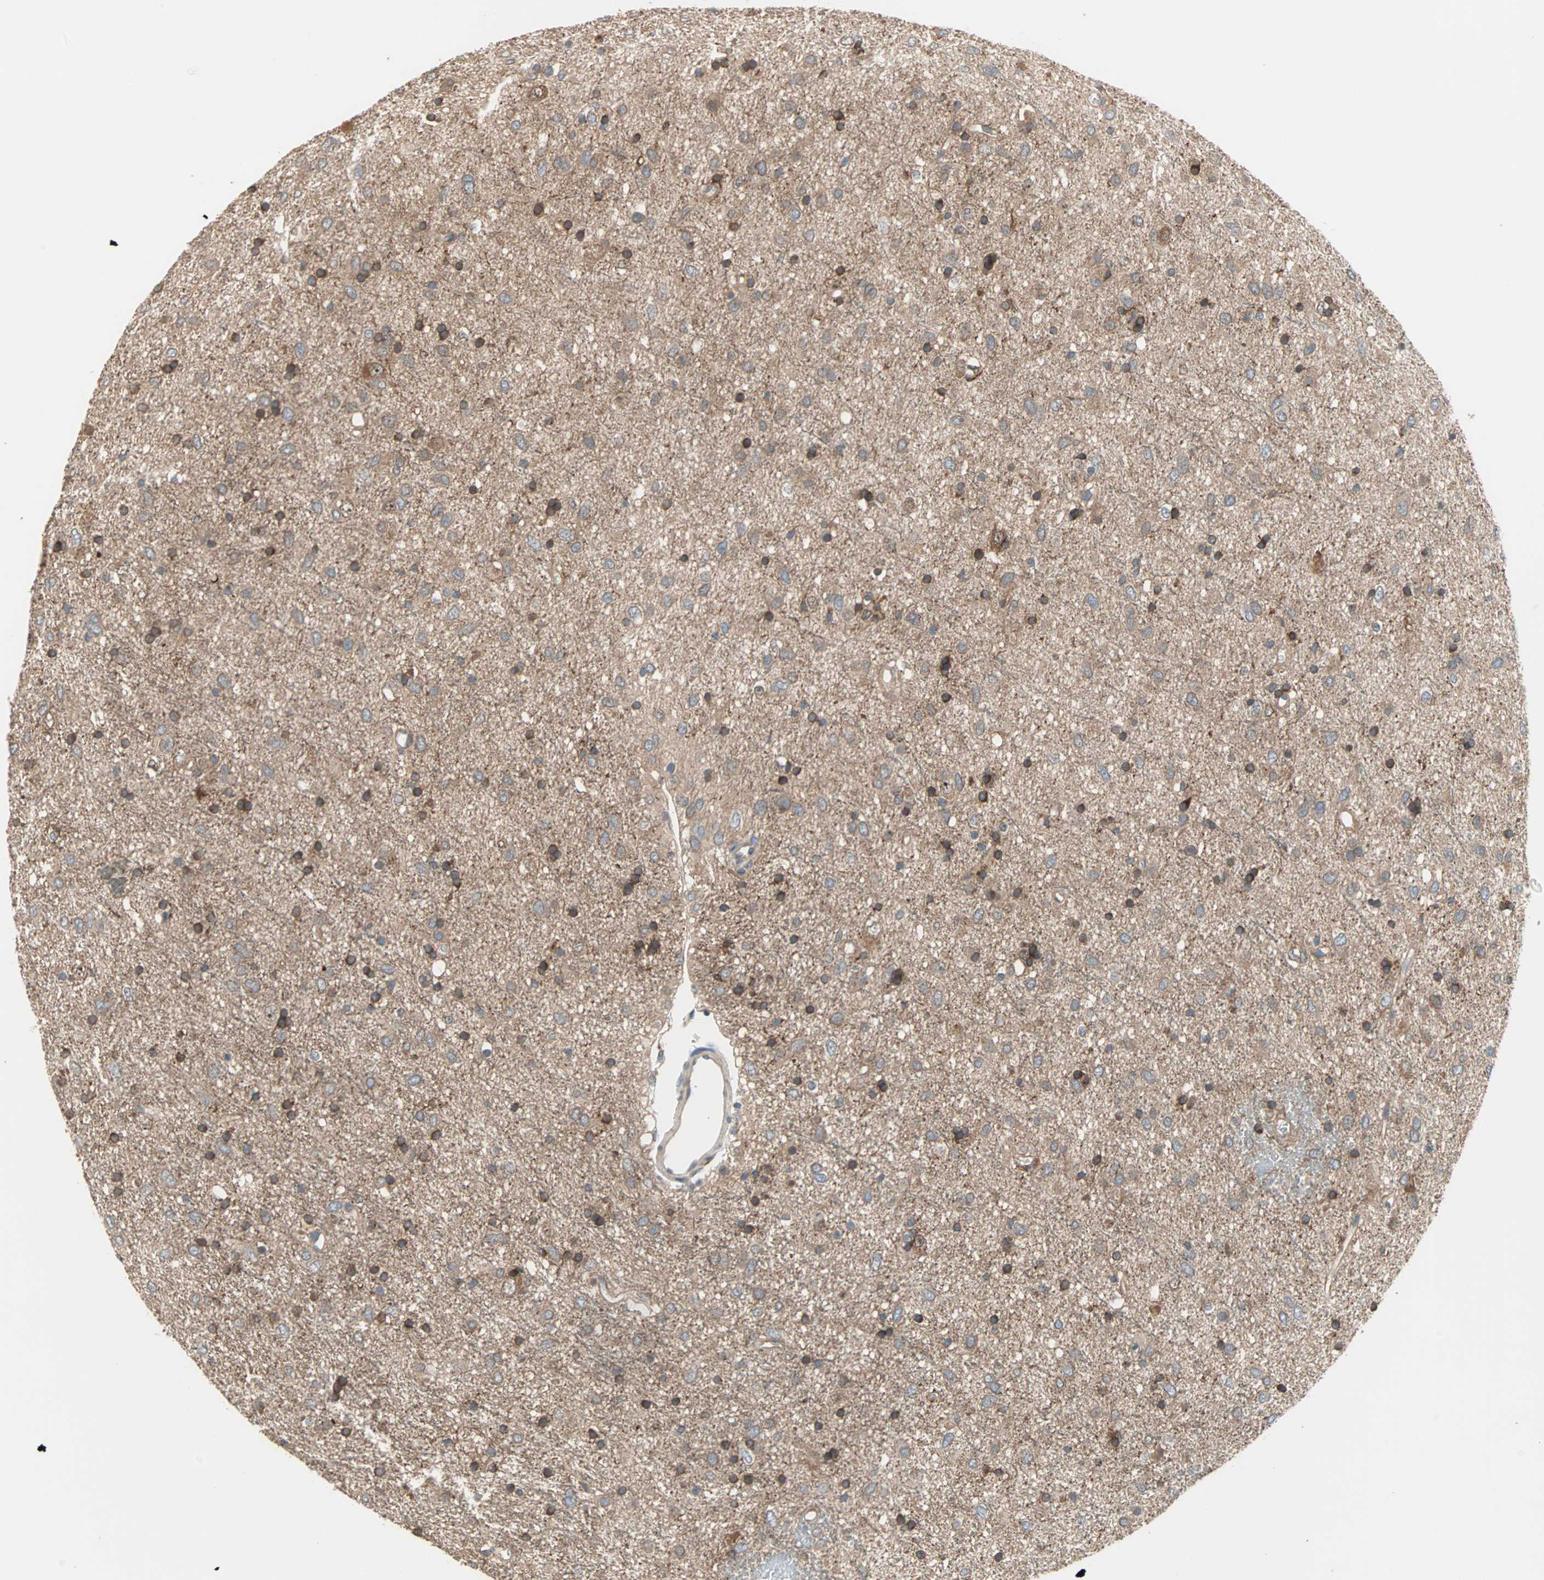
{"staining": {"intensity": "moderate", "quantity": "25%-75%", "location": "cytoplasmic/membranous"}, "tissue": "glioma", "cell_type": "Tumor cells", "image_type": "cancer", "snomed": [{"axis": "morphology", "description": "Glioma, malignant, Low grade"}, {"axis": "topography", "description": "Brain"}], "caption": "Immunohistochemical staining of human malignant glioma (low-grade) reveals medium levels of moderate cytoplasmic/membranous protein staining in approximately 25%-75% of tumor cells.", "gene": "PDE8A", "patient": {"sex": "male", "age": 77}}